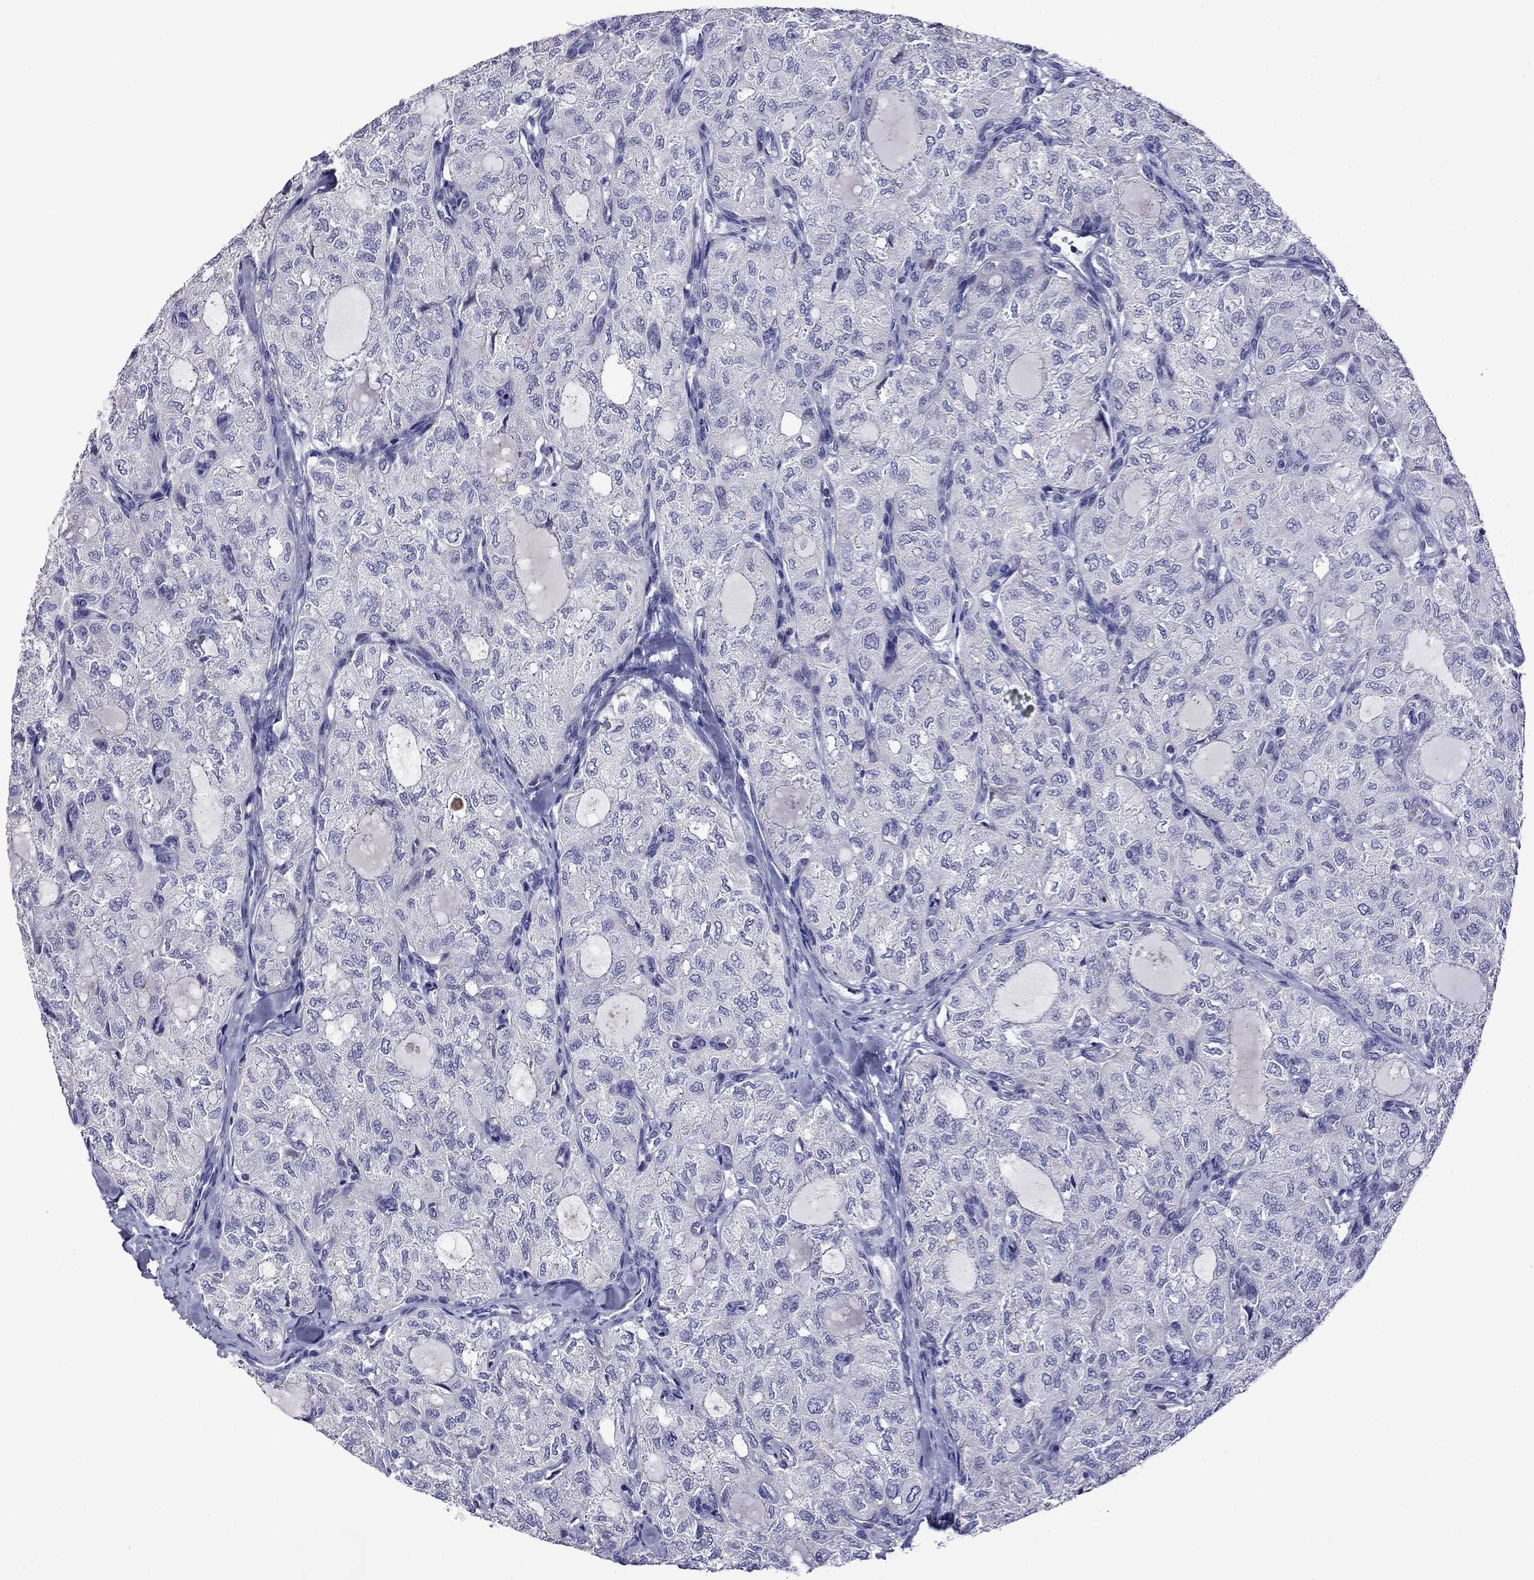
{"staining": {"intensity": "negative", "quantity": "none", "location": "none"}, "tissue": "thyroid cancer", "cell_type": "Tumor cells", "image_type": "cancer", "snomed": [{"axis": "morphology", "description": "Follicular adenoma carcinoma, NOS"}, {"axis": "topography", "description": "Thyroid gland"}], "caption": "This histopathology image is of thyroid follicular adenoma carcinoma stained with IHC to label a protein in brown with the nuclei are counter-stained blue. There is no positivity in tumor cells.", "gene": "STAR", "patient": {"sex": "male", "age": 75}}